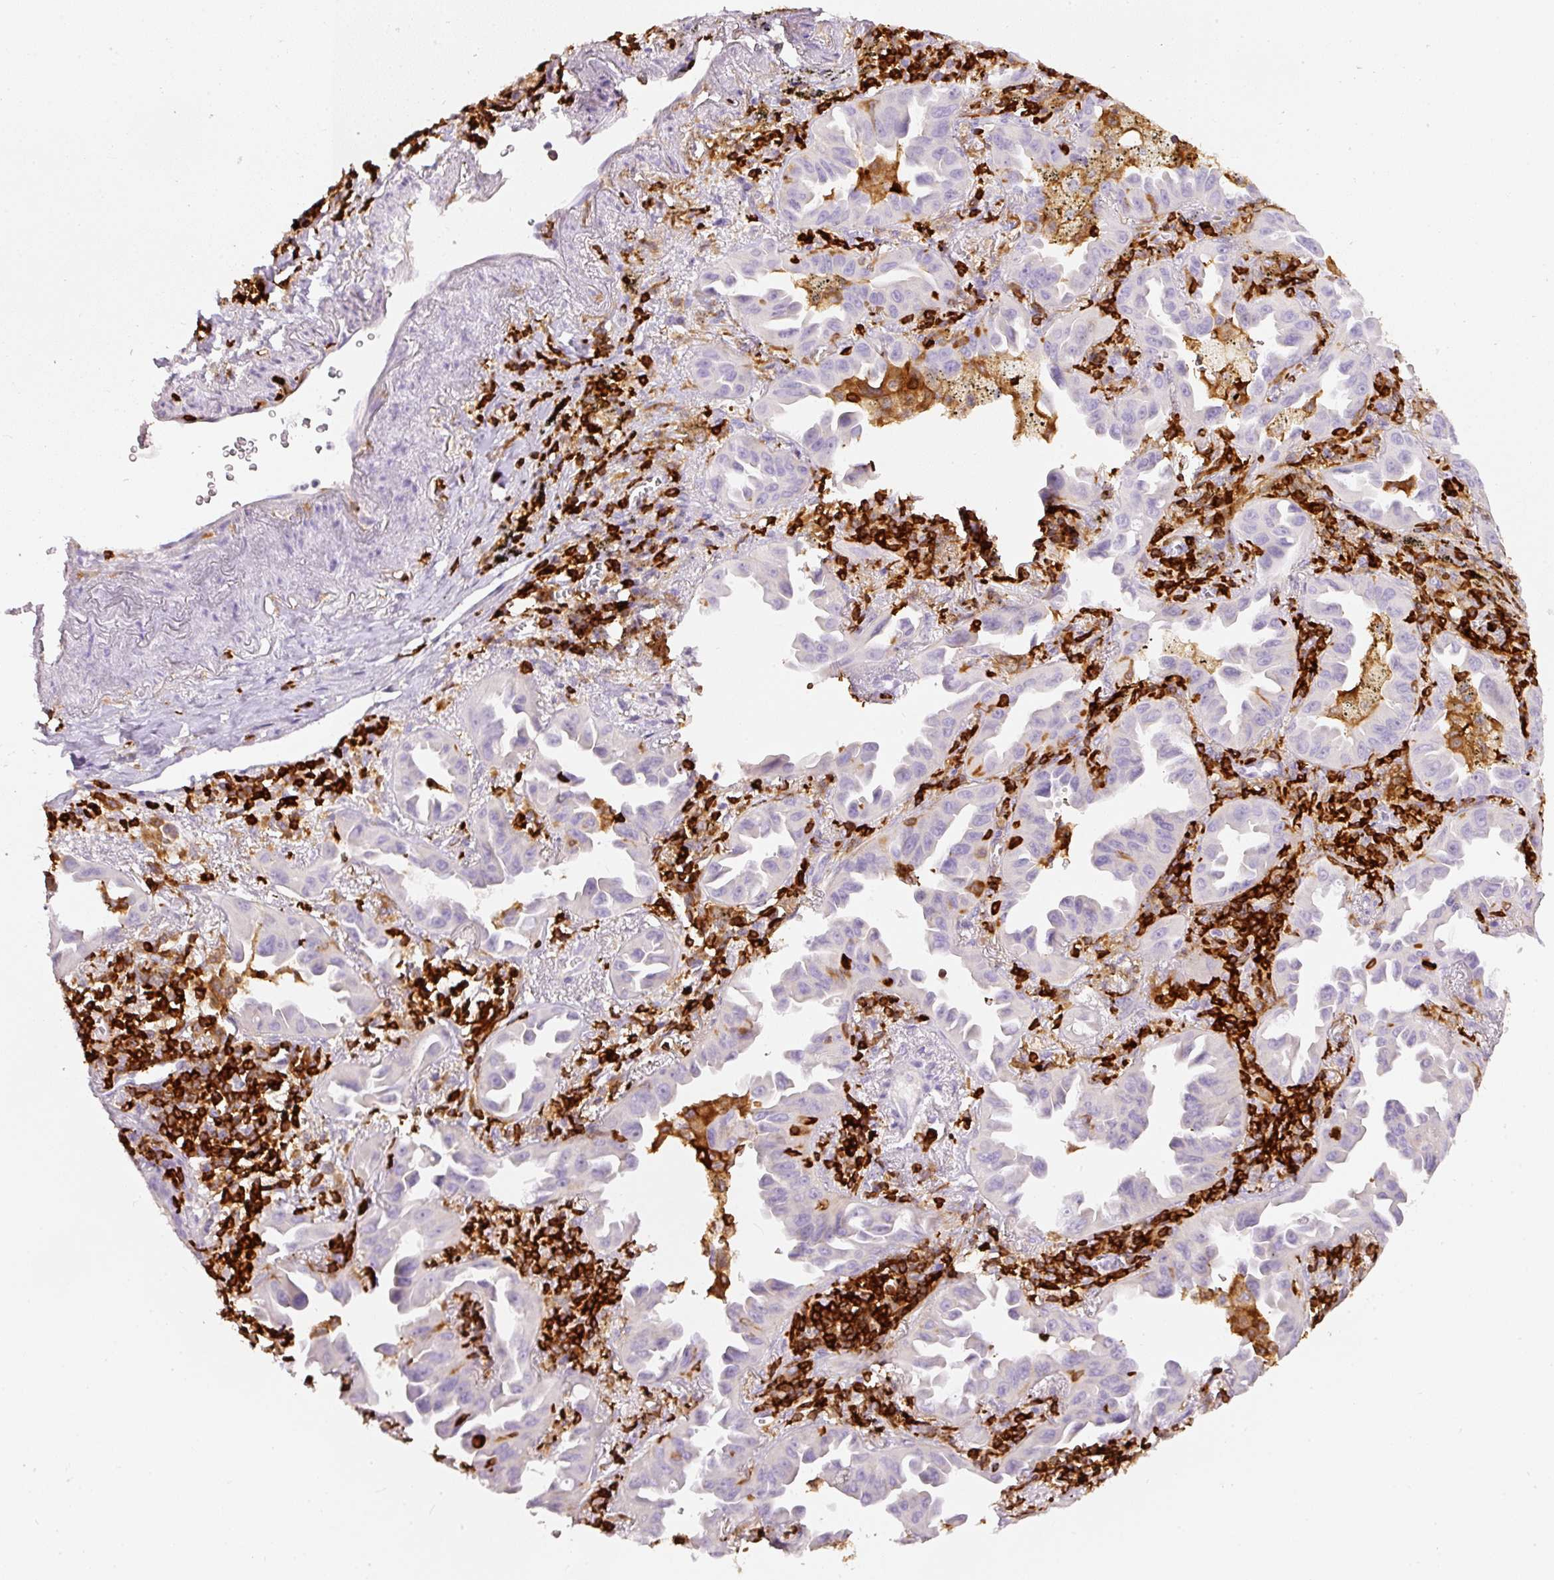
{"staining": {"intensity": "negative", "quantity": "none", "location": "none"}, "tissue": "lung cancer", "cell_type": "Tumor cells", "image_type": "cancer", "snomed": [{"axis": "morphology", "description": "Adenocarcinoma, NOS"}, {"axis": "topography", "description": "Lung"}], "caption": "DAB immunohistochemical staining of adenocarcinoma (lung) exhibits no significant staining in tumor cells.", "gene": "EVL", "patient": {"sex": "male", "age": 68}}